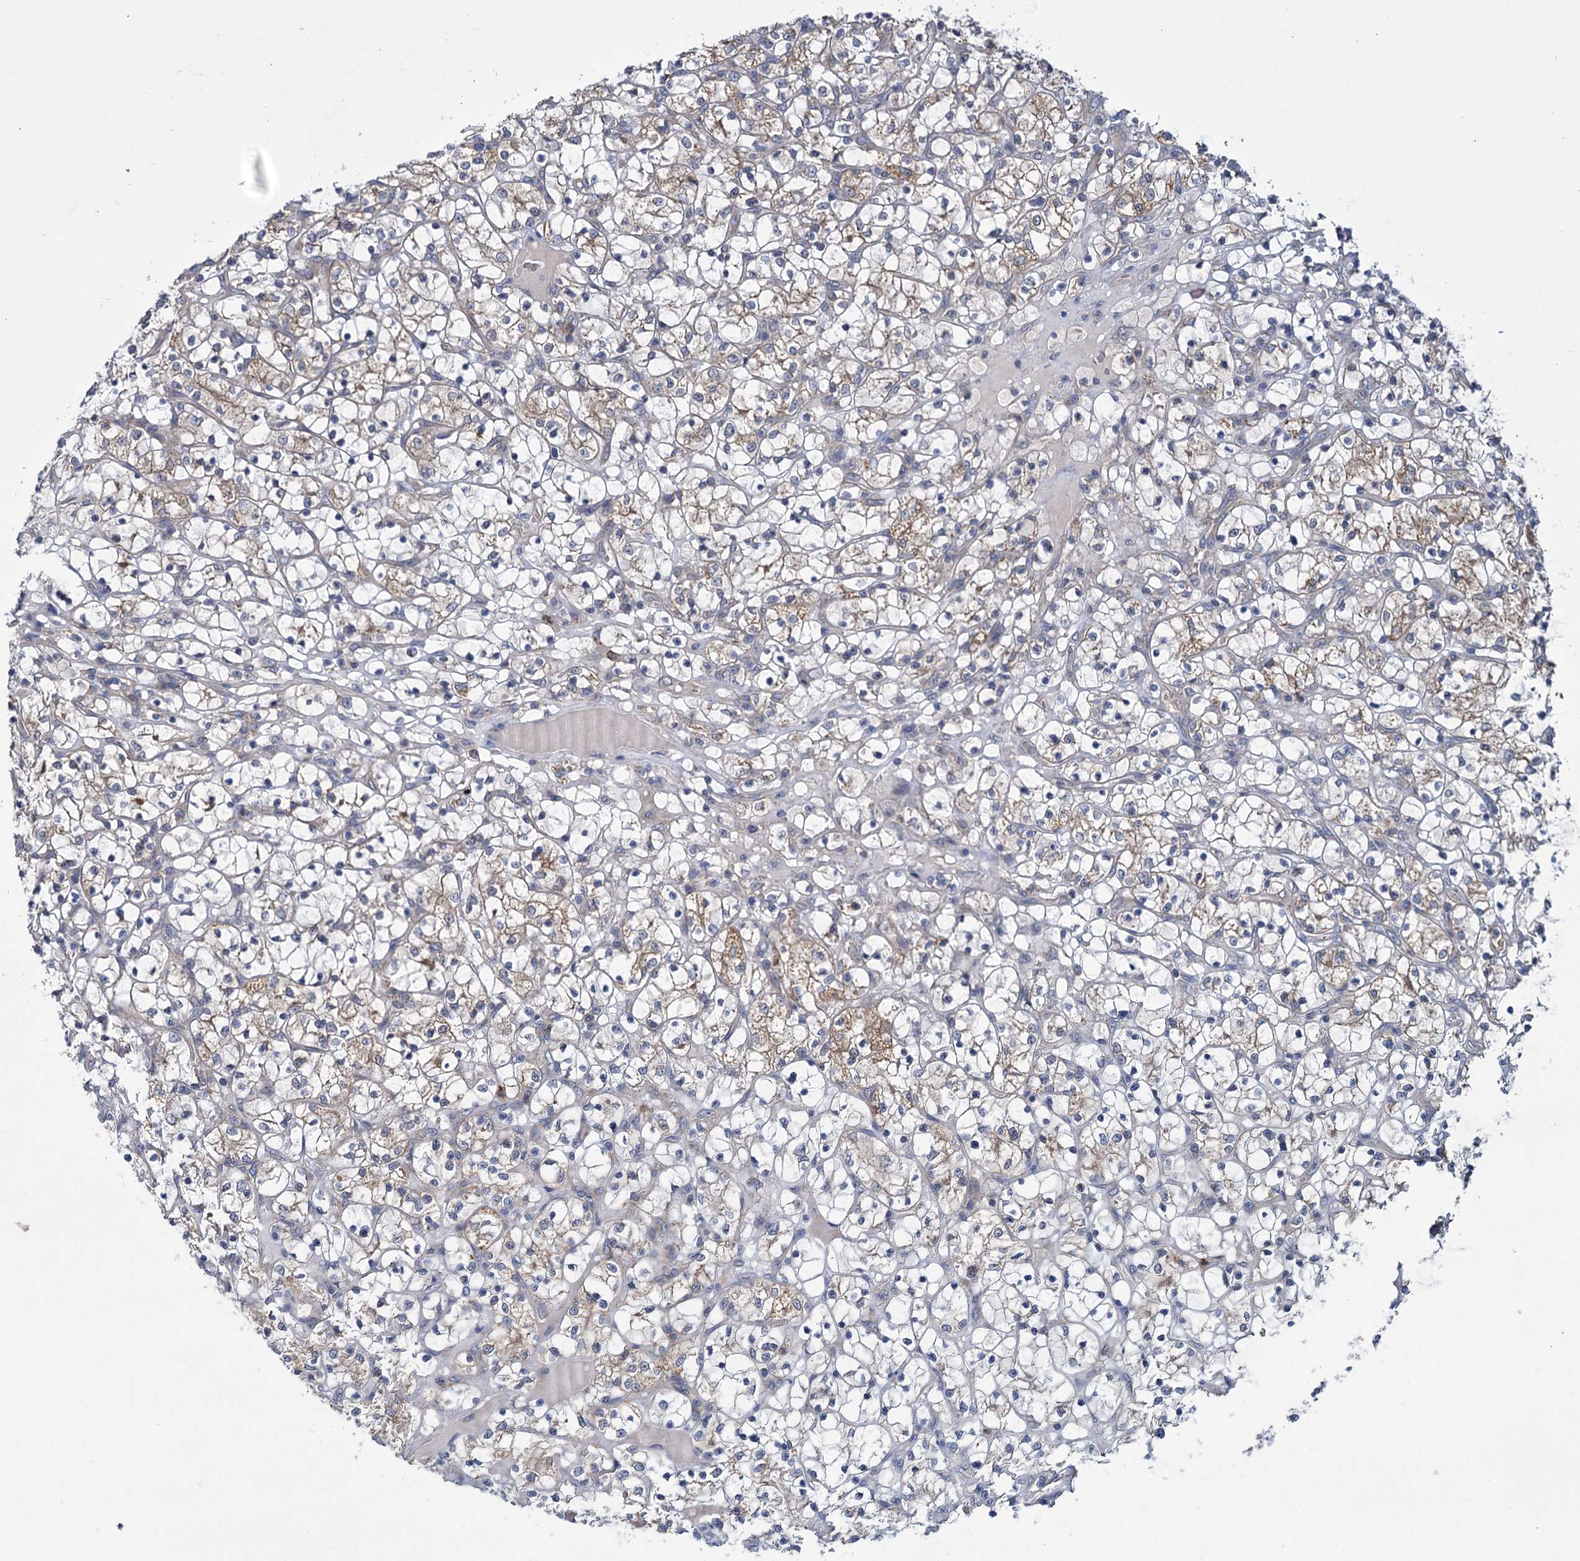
{"staining": {"intensity": "weak", "quantity": "25%-75%", "location": "cytoplasmic/membranous"}, "tissue": "renal cancer", "cell_type": "Tumor cells", "image_type": "cancer", "snomed": [{"axis": "morphology", "description": "Adenocarcinoma, NOS"}, {"axis": "topography", "description": "Kidney"}], "caption": "Protein staining of adenocarcinoma (renal) tissue shows weak cytoplasmic/membranous staining in about 25%-75% of tumor cells. The staining was performed using DAB (3,3'-diaminobenzidine) to visualize the protein expression in brown, while the nuclei were stained in blue with hematoxylin (Magnification: 20x).", "gene": "DYNC2H1", "patient": {"sex": "female", "age": 69}}